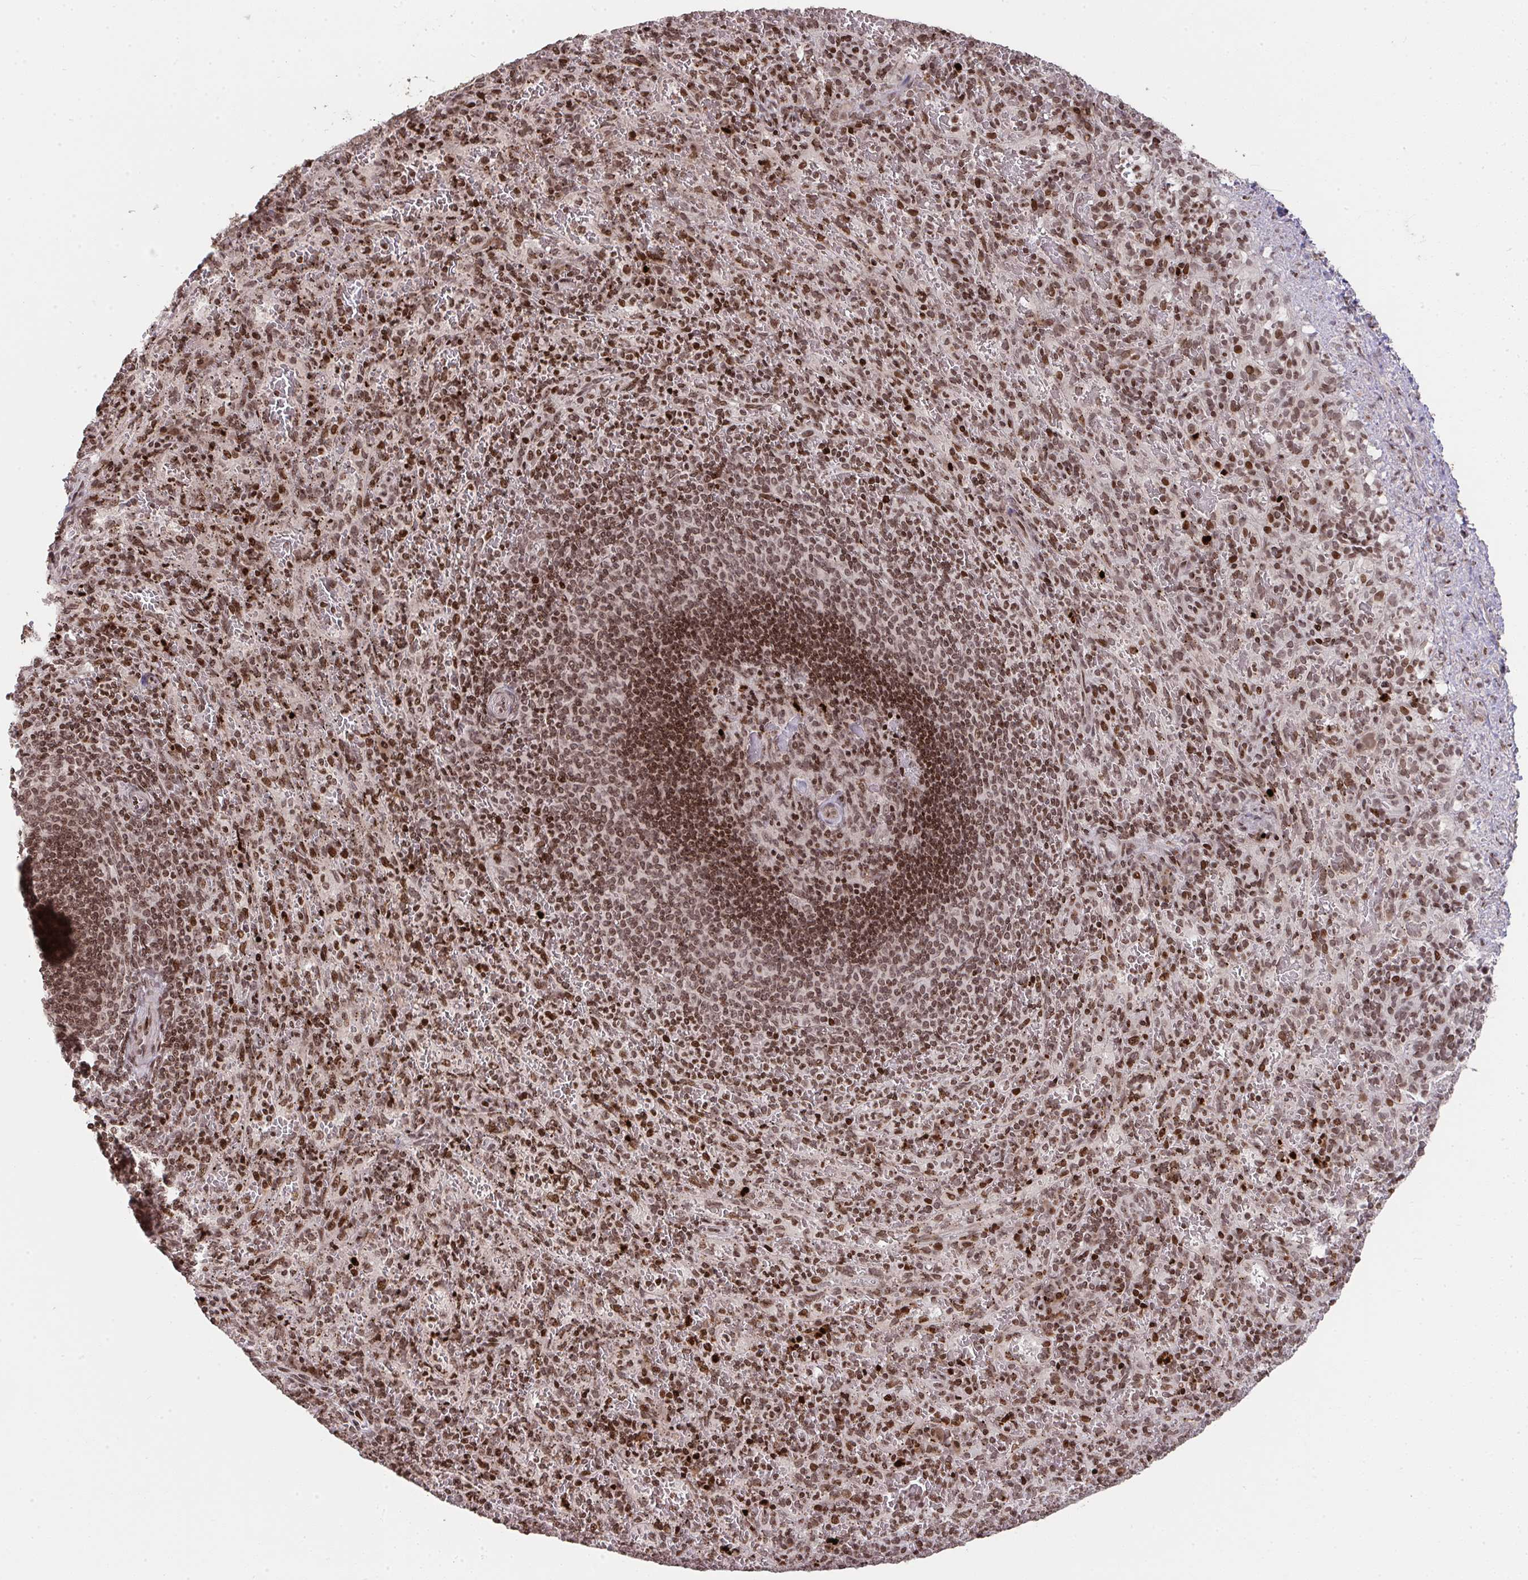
{"staining": {"intensity": "moderate", "quantity": ">75%", "location": "nuclear"}, "tissue": "spleen", "cell_type": "Cells in red pulp", "image_type": "normal", "snomed": [{"axis": "morphology", "description": "Normal tissue, NOS"}, {"axis": "topography", "description": "Spleen"}], "caption": "The histopathology image displays staining of unremarkable spleen, revealing moderate nuclear protein staining (brown color) within cells in red pulp.", "gene": "NIP7", "patient": {"sex": "male", "age": 57}}